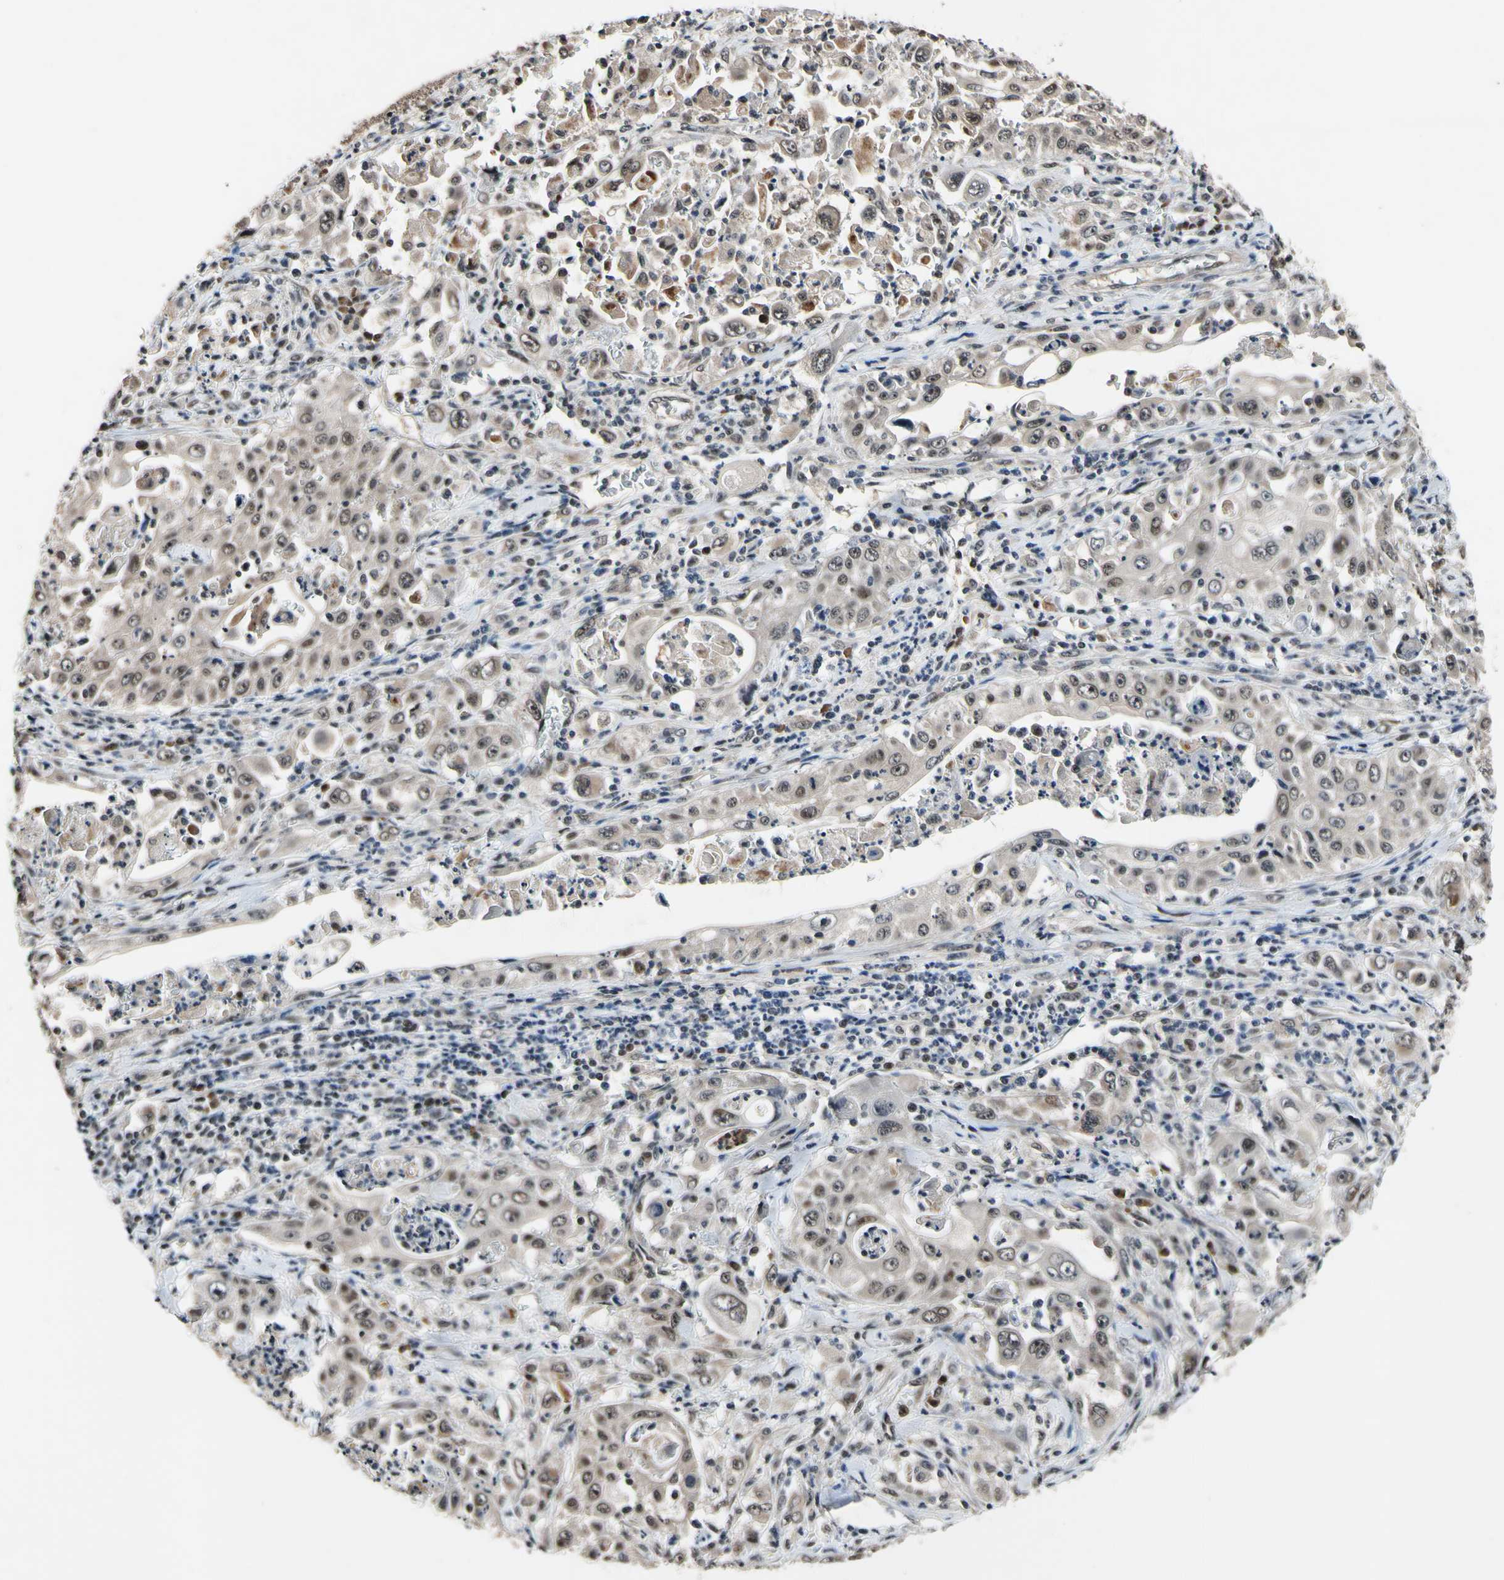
{"staining": {"intensity": "weak", "quantity": ">75%", "location": "cytoplasmic/membranous,nuclear"}, "tissue": "pancreatic cancer", "cell_type": "Tumor cells", "image_type": "cancer", "snomed": [{"axis": "morphology", "description": "Adenocarcinoma, NOS"}, {"axis": "topography", "description": "Pancreas"}], "caption": "Weak cytoplasmic/membranous and nuclear protein positivity is identified in about >75% of tumor cells in pancreatic adenocarcinoma.", "gene": "PSMD10", "patient": {"sex": "male", "age": 70}}